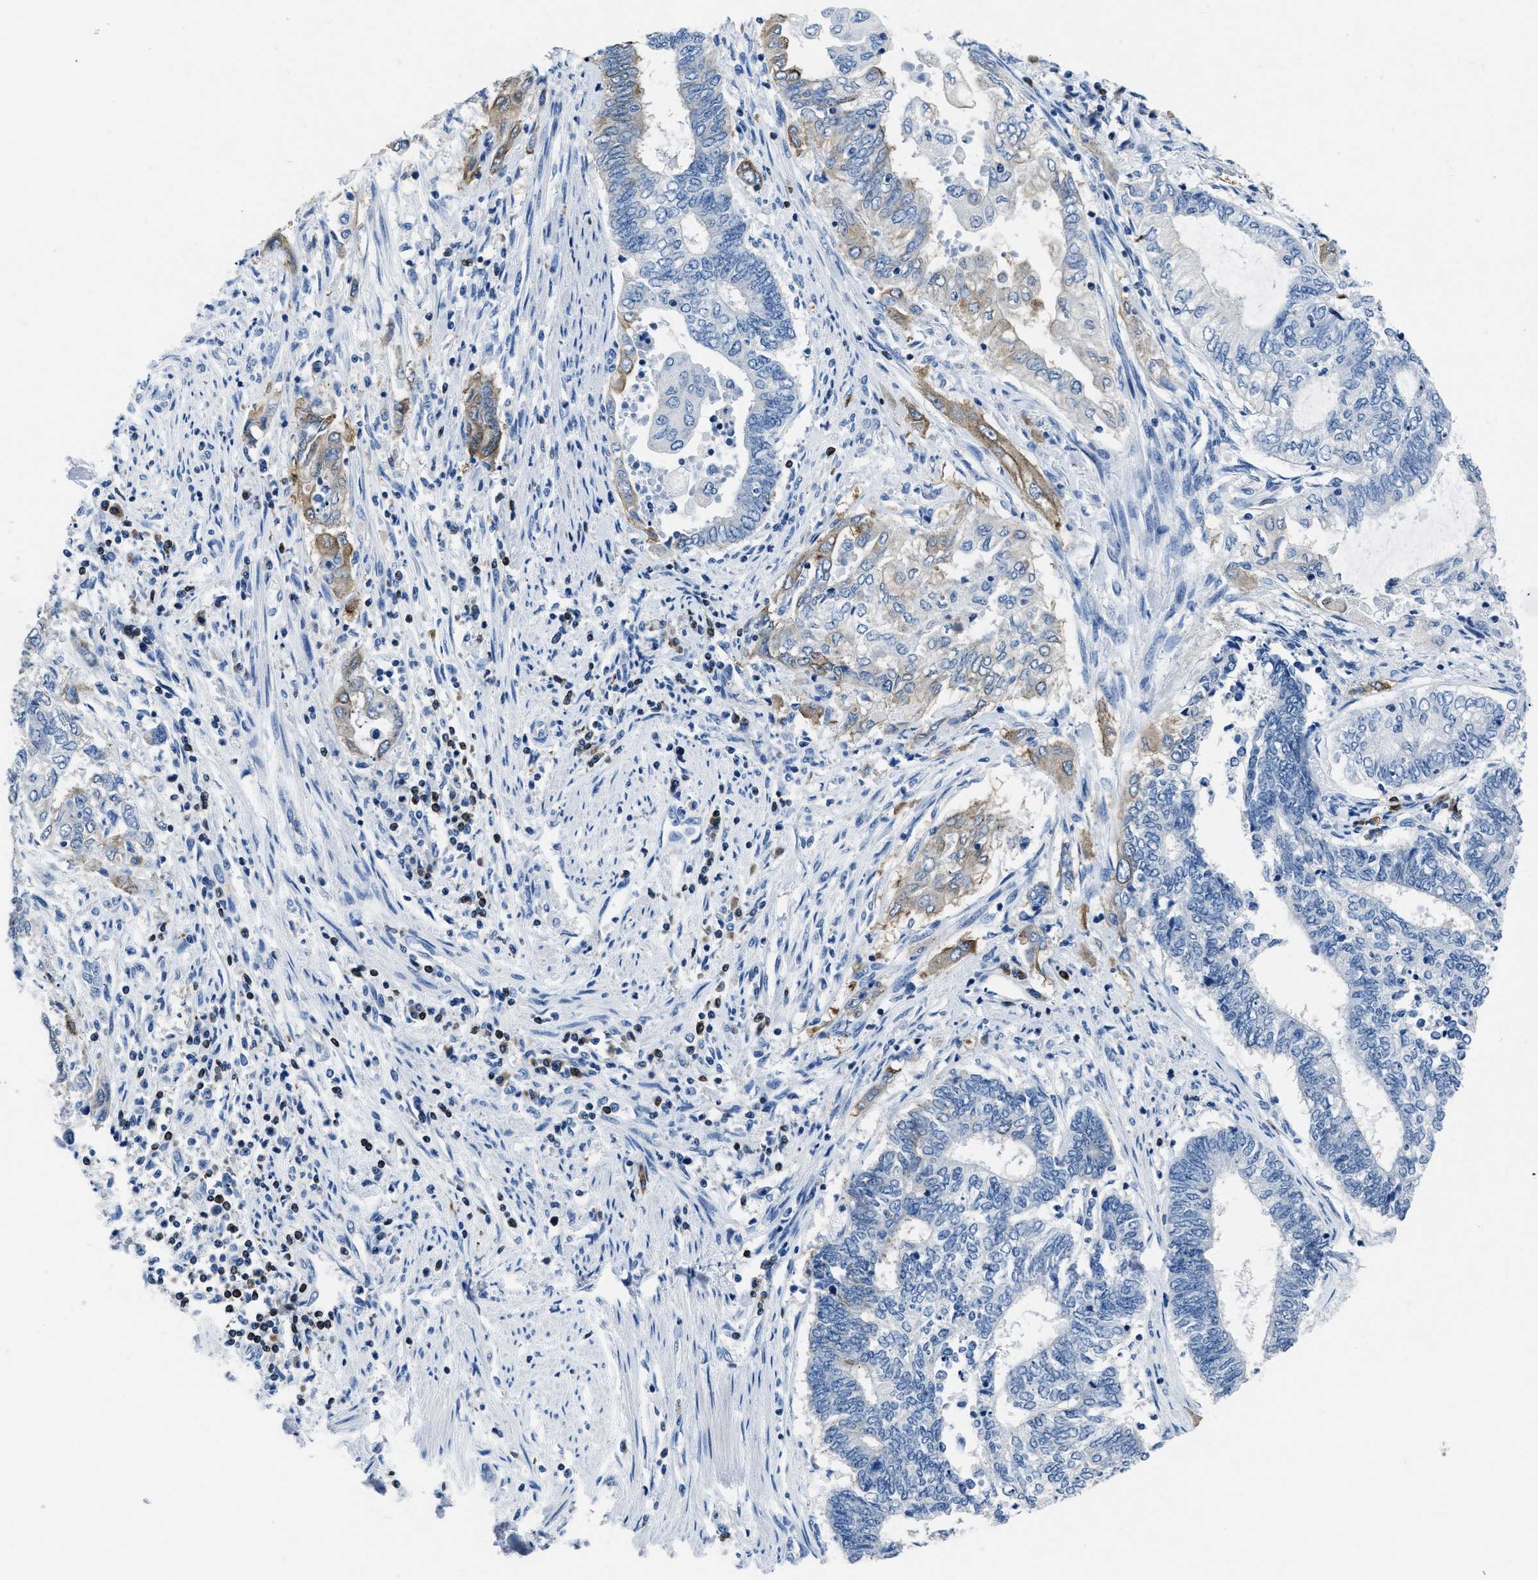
{"staining": {"intensity": "weak", "quantity": "<25%", "location": "cytoplasmic/membranous"}, "tissue": "endometrial cancer", "cell_type": "Tumor cells", "image_type": "cancer", "snomed": [{"axis": "morphology", "description": "Adenocarcinoma, NOS"}, {"axis": "topography", "description": "Uterus"}, {"axis": "topography", "description": "Endometrium"}], "caption": "DAB immunohistochemical staining of human endometrial adenocarcinoma shows no significant staining in tumor cells.", "gene": "ITGA3", "patient": {"sex": "female", "age": 70}}